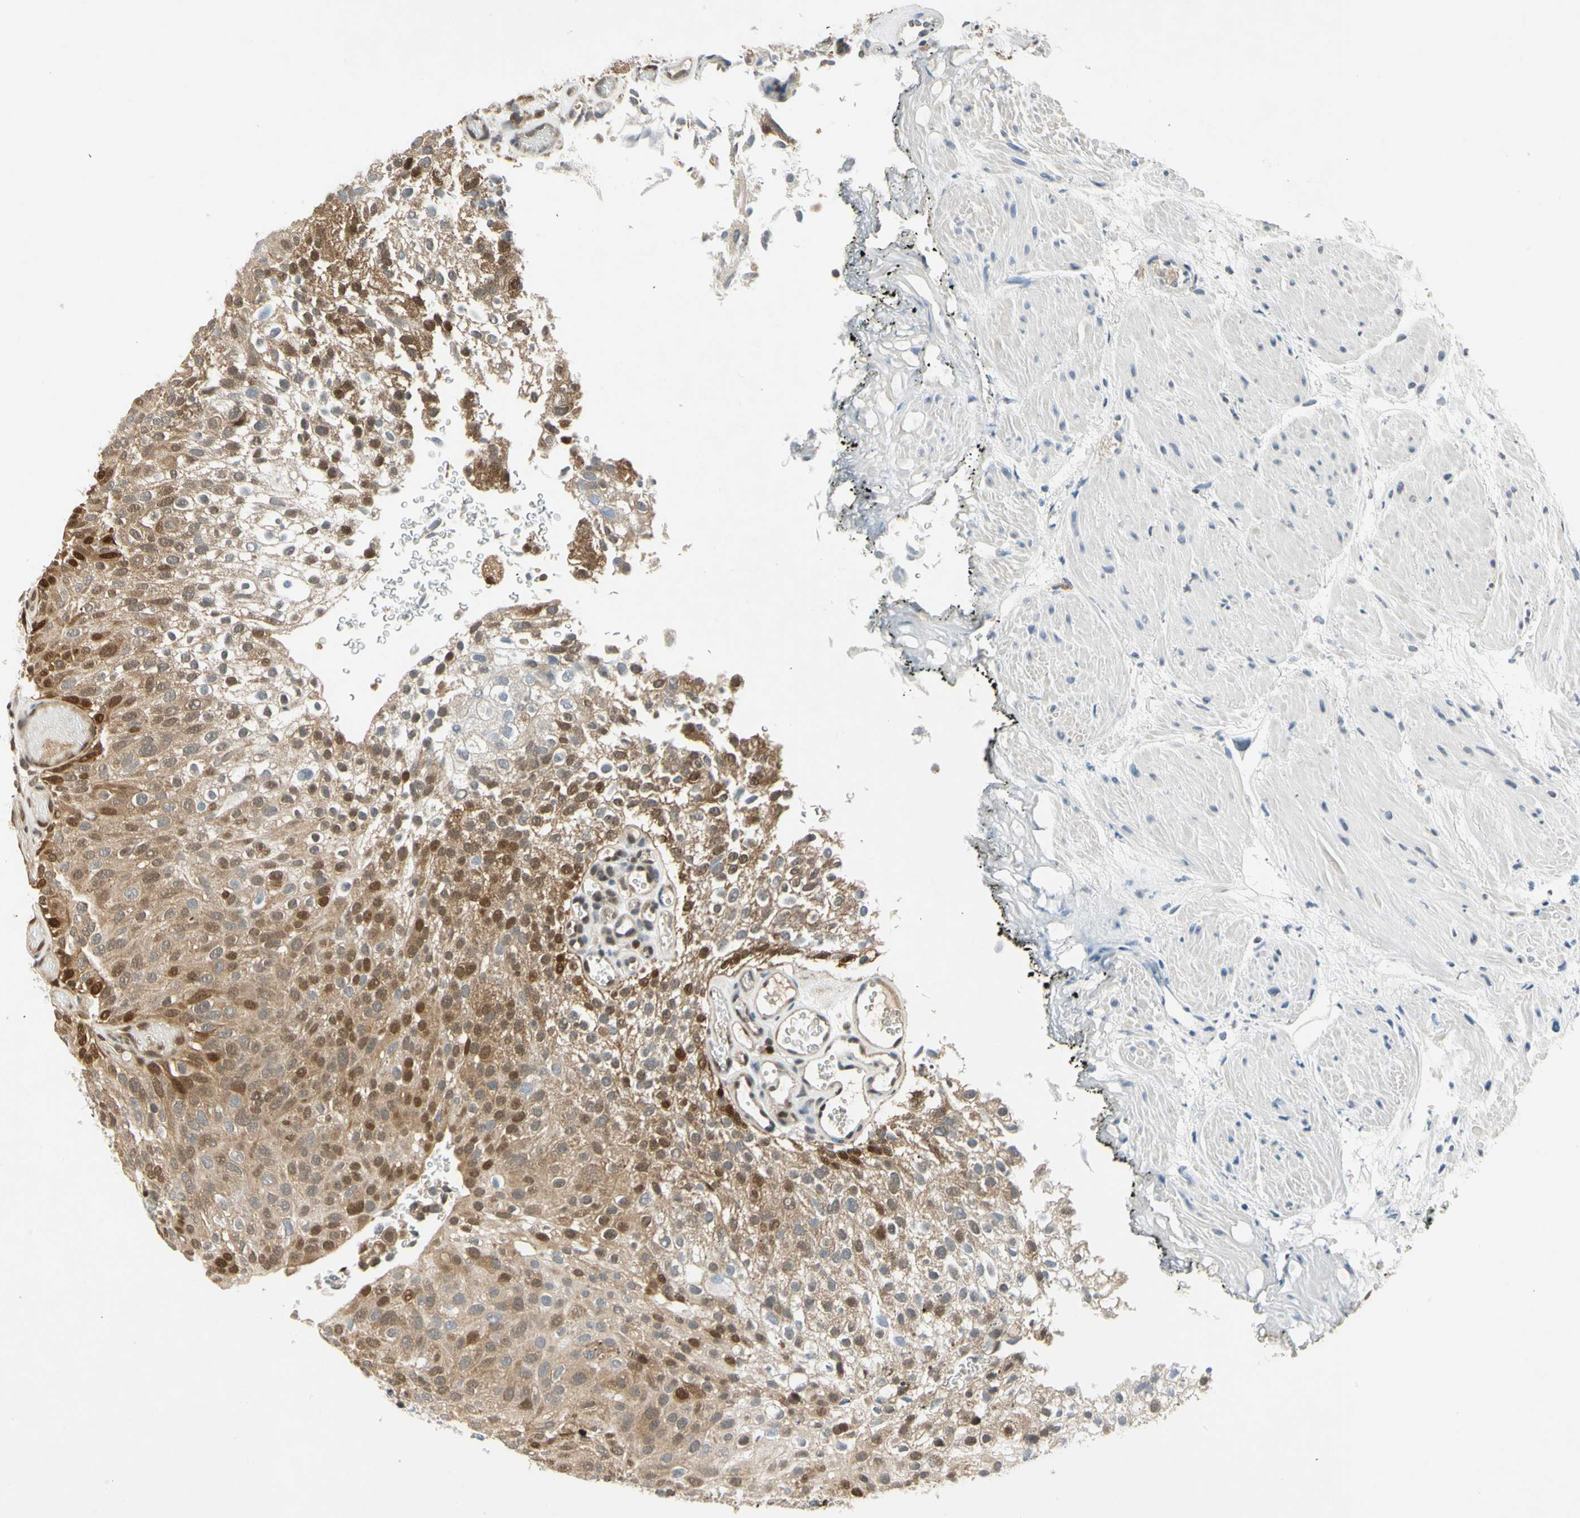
{"staining": {"intensity": "moderate", "quantity": ">75%", "location": "cytoplasmic/membranous"}, "tissue": "urothelial cancer", "cell_type": "Tumor cells", "image_type": "cancer", "snomed": [{"axis": "morphology", "description": "Urothelial carcinoma, Low grade"}, {"axis": "topography", "description": "Urinary bladder"}], "caption": "Protein expression analysis of urothelial cancer reveals moderate cytoplasmic/membranous expression in about >75% of tumor cells. (DAB IHC with brightfield microscopy, high magnification).", "gene": "GSR", "patient": {"sex": "male", "age": 78}}